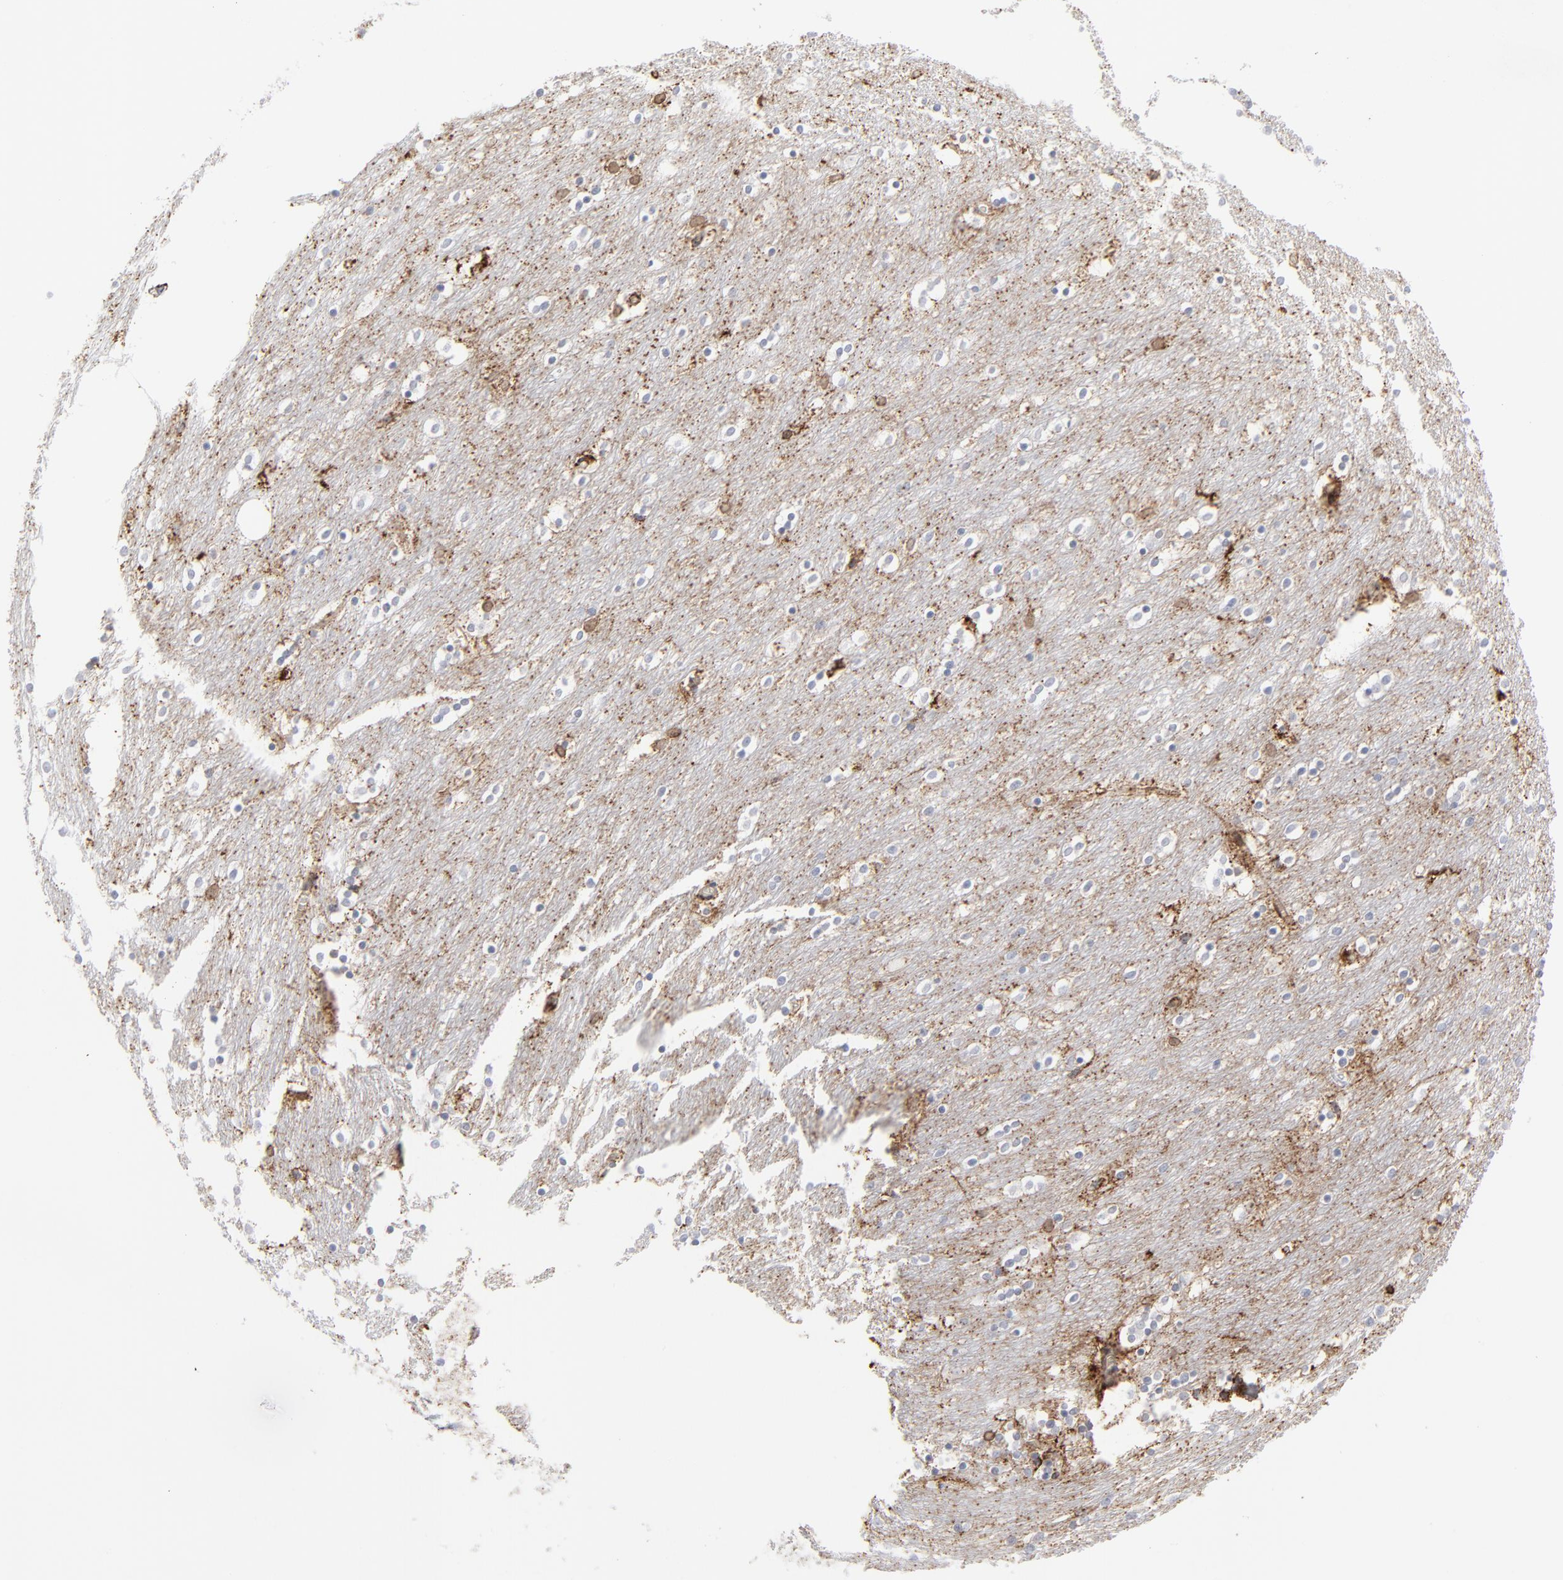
{"staining": {"intensity": "weak", "quantity": "25%-75%", "location": "cytoplasmic/membranous"}, "tissue": "caudate", "cell_type": "Glial cells", "image_type": "normal", "snomed": [{"axis": "morphology", "description": "Normal tissue, NOS"}, {"axis": "topography", "description": "Lateral ventricle wall"}], "caption": "Protein positivity by IHC demonstrates weak cytoplasmic/membranous expression in about 25%-75% of glial cells in benign caudate.", "gene": "ANXA5", "patient": {"sex": "female", "age": 54}}